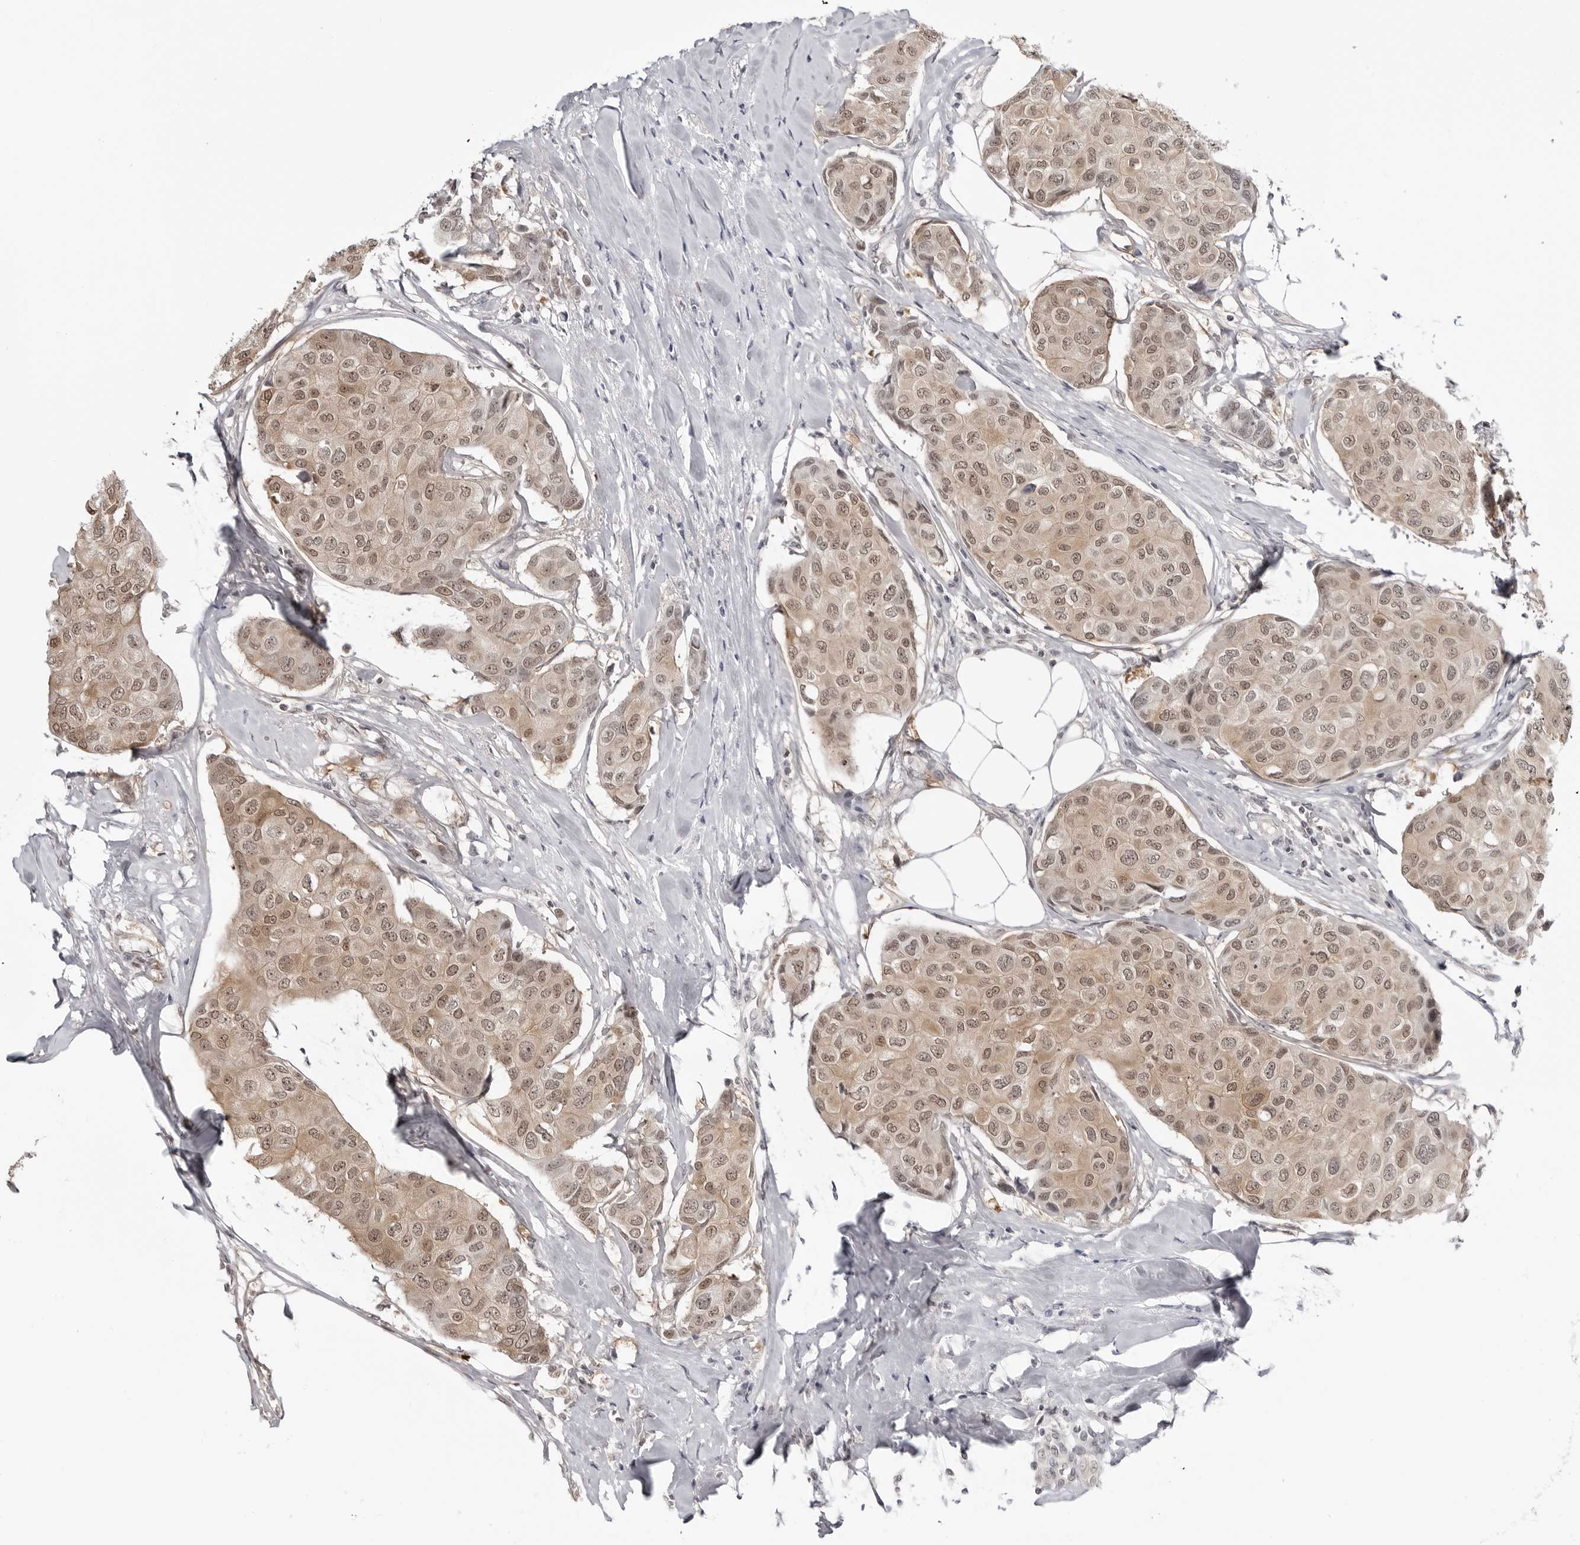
{"staining": {"intensity": "moderate", "quantity": ">75%", "location": "cytoplasmic/membranous,nuclear"}, "tissue": "breast cancer", "cell_type": "Tumor cells", "image_type": "cancer", "snomed": [{"axis": "morphology", "description": "Duct carcinoma"}, {"axis": "topography", "description": "Breast"}], "caption": "Infiltrating ductal carcinoma (breast) stained with a brown dye exhibits moderate cytoplasmic/membranous and nuclear positive staining in approximately >75% of tumor cells.", "gene": "YWHAG", "patient": {"sex": "female", "age": 80}}